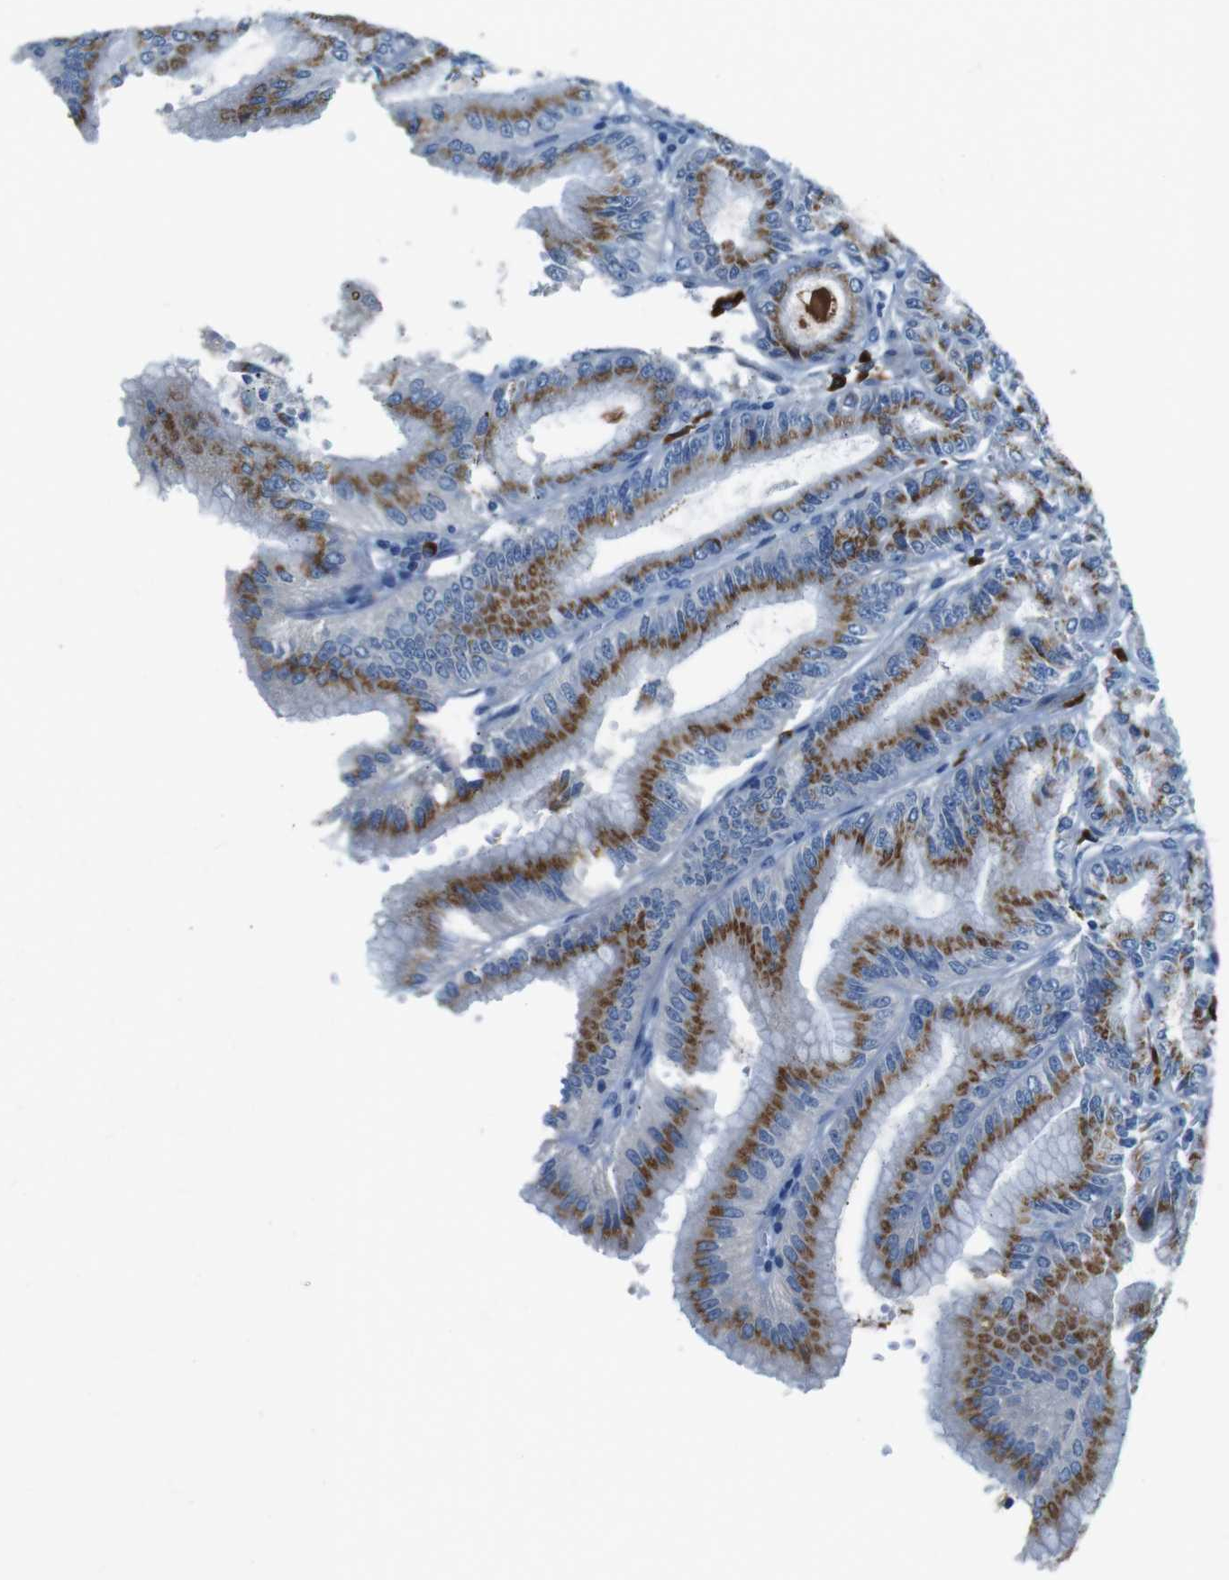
{"staining": {"intensity": "moderate", "quantity": ">75%", "location": "cytoplasmic/membranous"}, "tissue": "stomach", "cell_type": "Glandular cells", "image_type": "normal", "snomed": [{"axis": "morphology", "description": "Normal tissue, NOS"}, {"axis": "topography", "description": "Stomach, lower"}], "caption": "This is a histology image of IHC staining of unremarkable stomach, which shows moderate expression in the cytoplasmic/membranous of glandular cells.", "gene": "SLC35A3", "patient": {"sex": "male", "age": 71}}